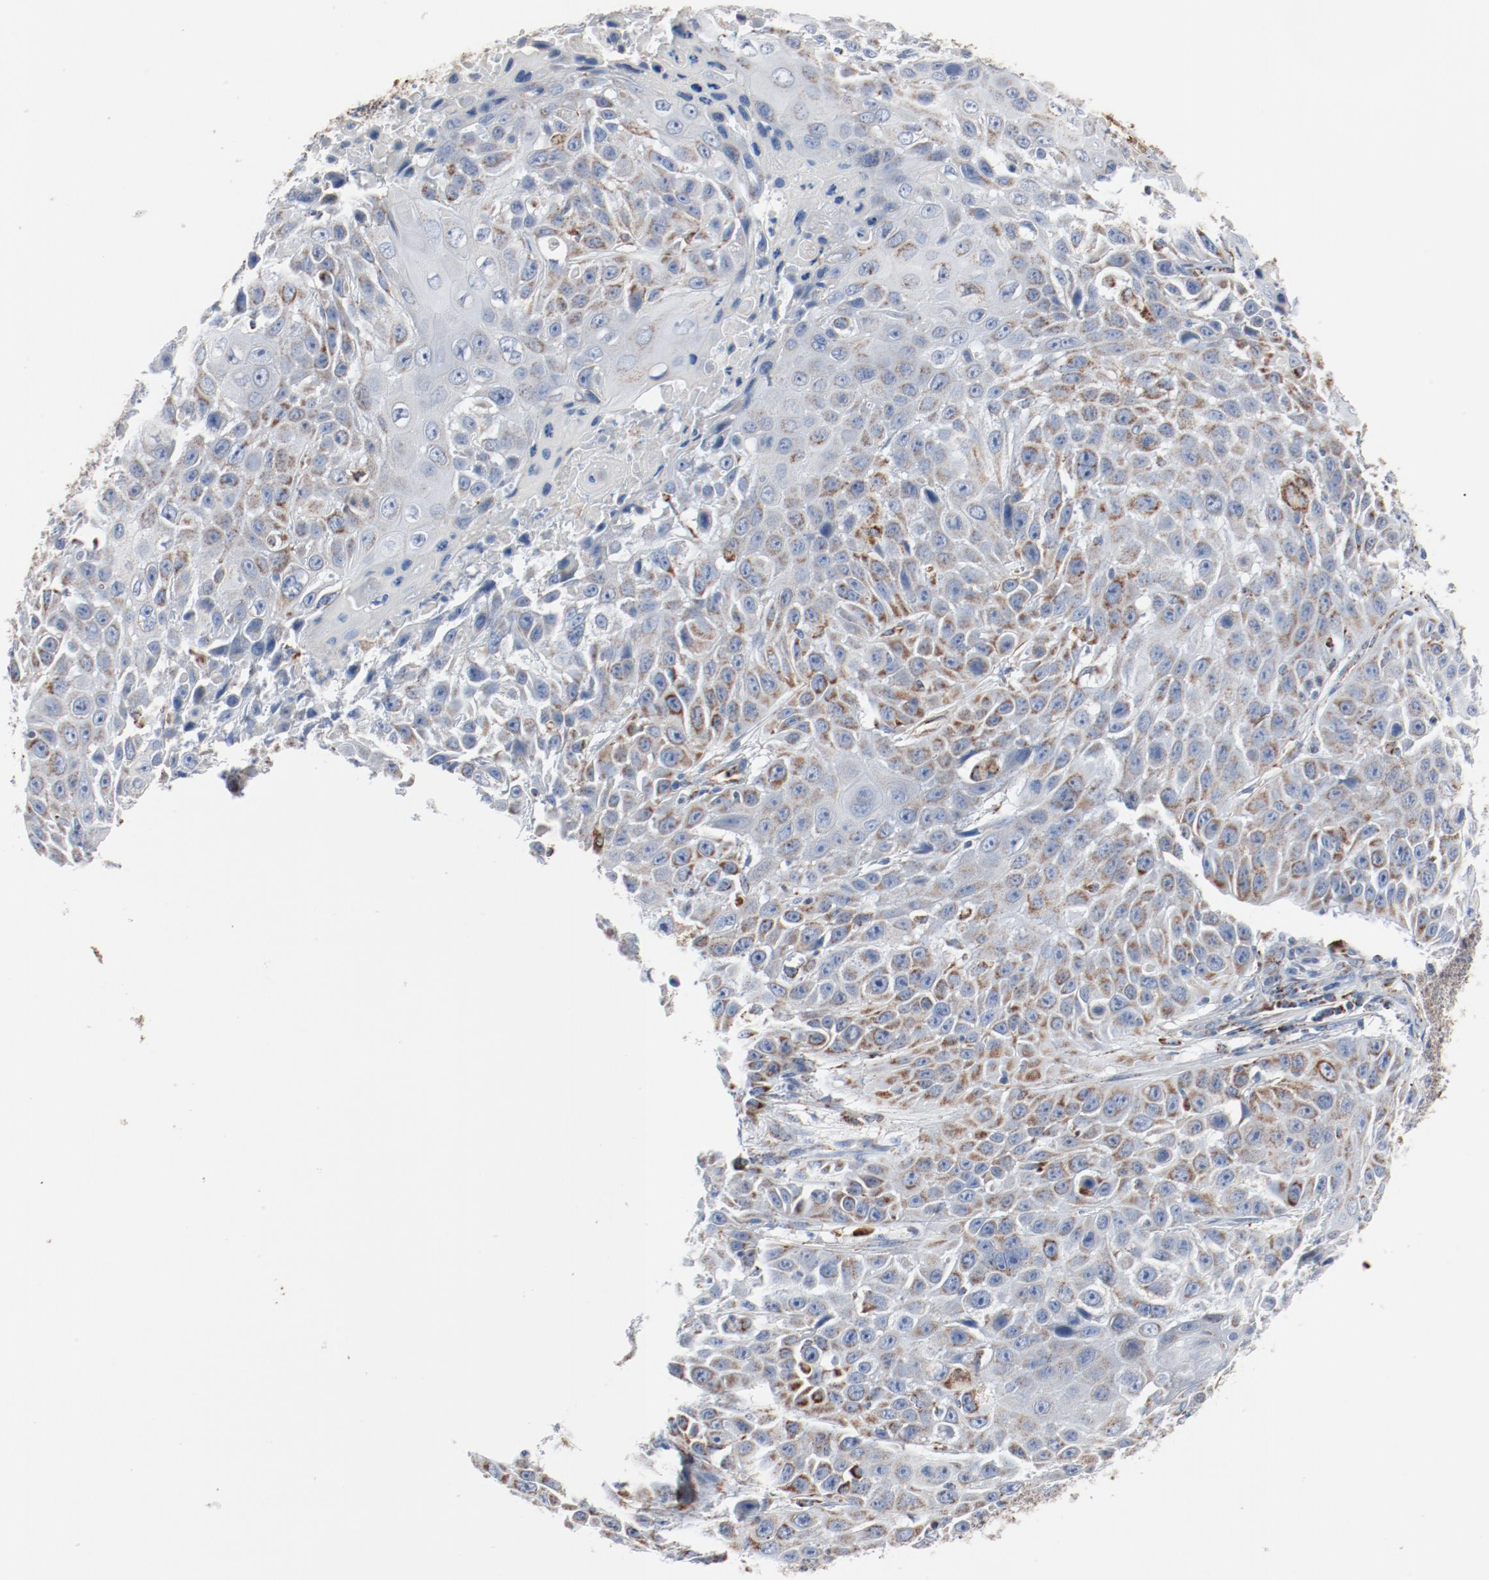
{"staining": {"intensity": "moderate", "quantity": ">75%", "location": "cytoplasmic/membranous"}, "tissue": "cervical cancer", "cell_type": "Tumor cells", "image_type": "cancer", "snomed": [{"axis": "morphology", "description": "Squamous cell carcinoma, NOS"}, {"axis": "topography", "description": "Cervix"}], "caption": "Protein staining of squamous cell carcinoma (cervical) tissue demonstrates moderate cytoplasmic/membranous expression in approximately >75% of tumor cells.", "gene": "NDUFB8", "patient": {"sex": "female", "age": 39}}